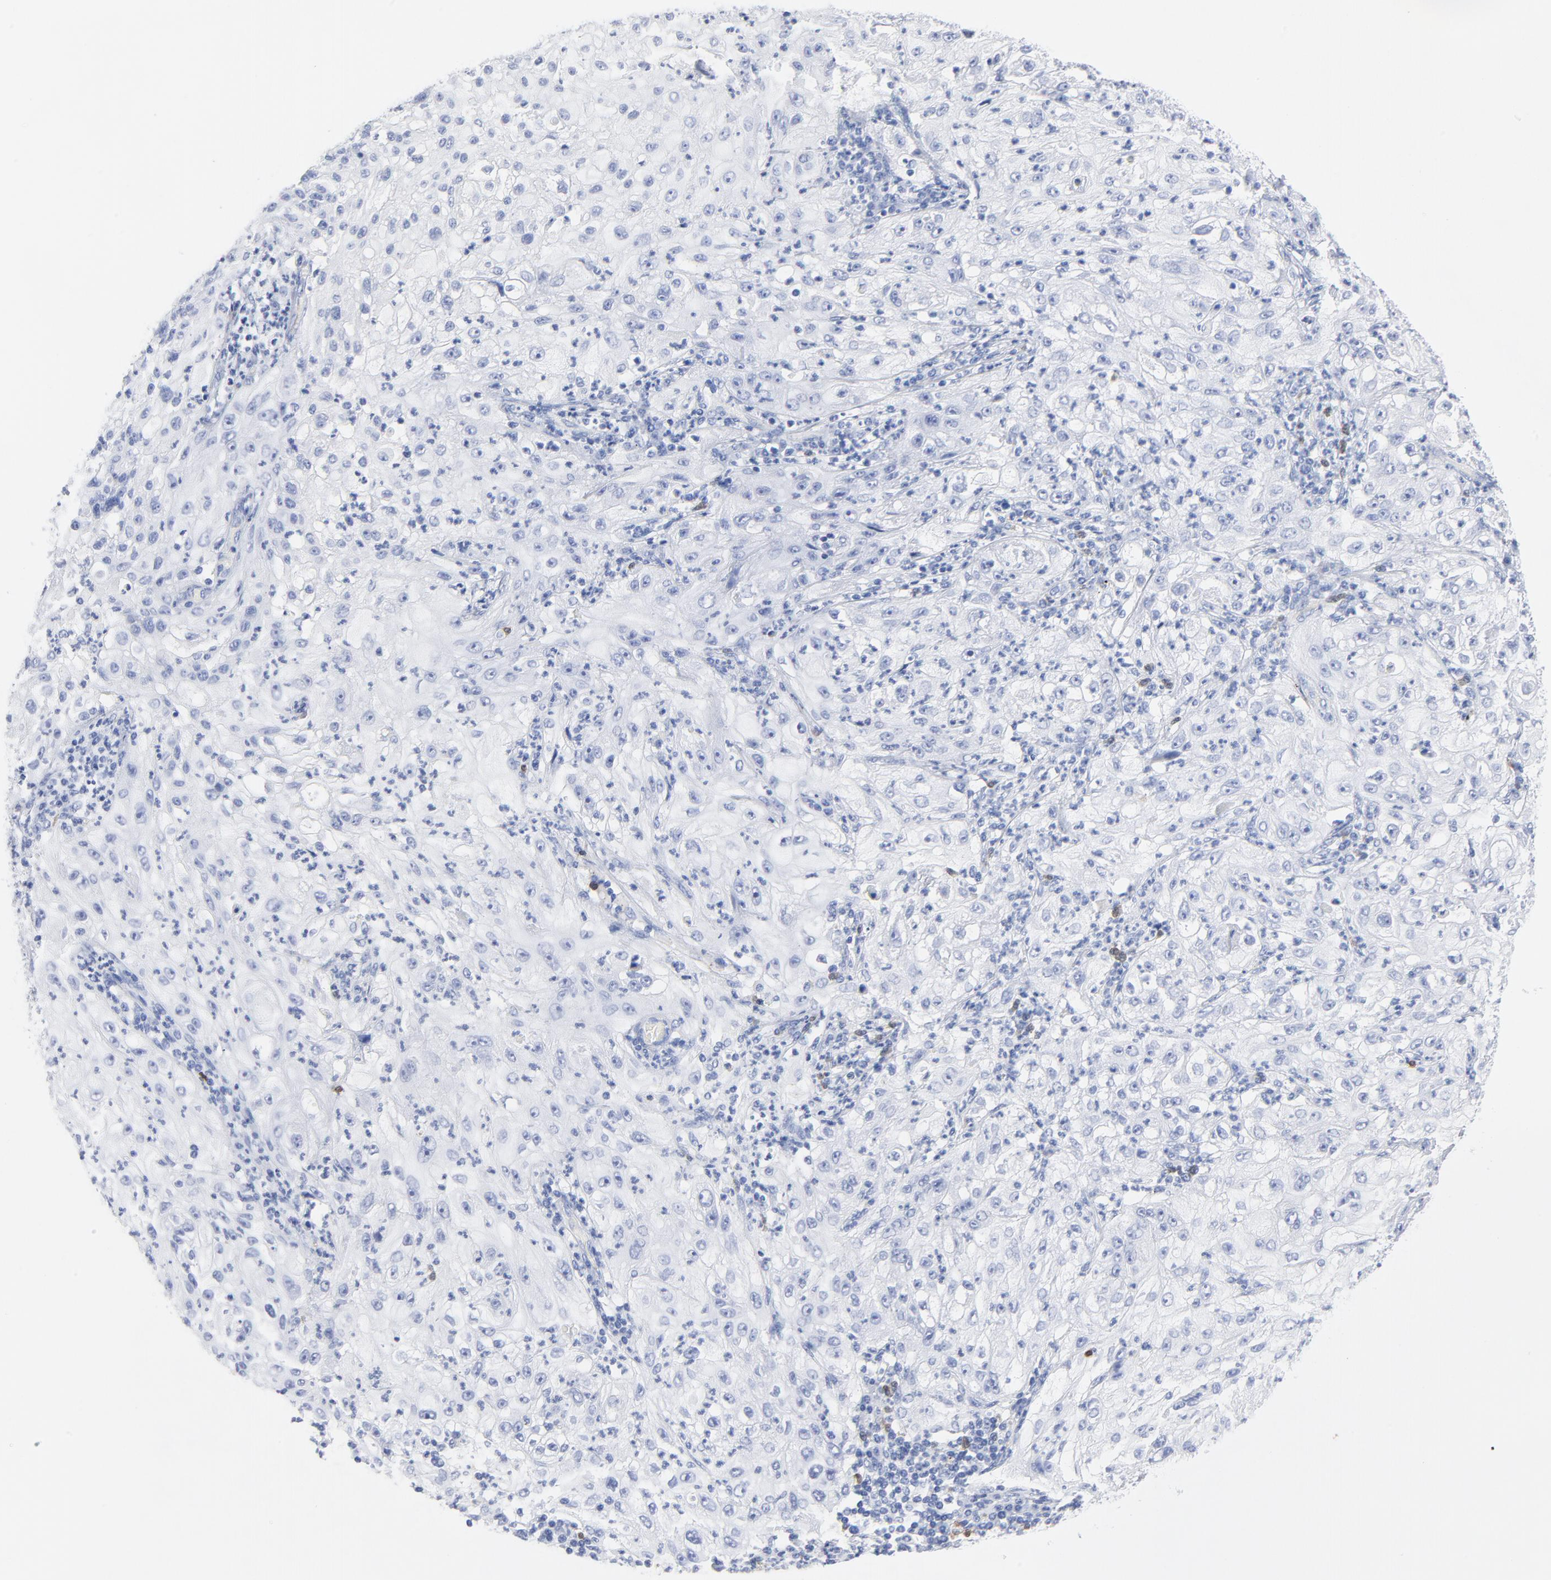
{"staining": {"intensity": "negative", "quantity": "none", "location": "none"}, "tissue": "lung cancer", "cell_type": "Tumor cells", "image_type": "cancer", "snomed": [{"axis": "morphology", "description": "Inflammation, NOS"}, {"axis": "morphology", "description": "Squamous cell carcinoma, NOS"}, {"axis": "topography", "description": "Lymph node"}, {"axis": "topography", "description": "Soft tissue"}, {"axis": "topography", "description": "Lung"}], "caption": "The IHC micrograph has no significant expression in tumor cells of lung squamous cell carcinoma tissue.", "gene": "AGTR1", "patient": {"sex": "male", "age": 66}}